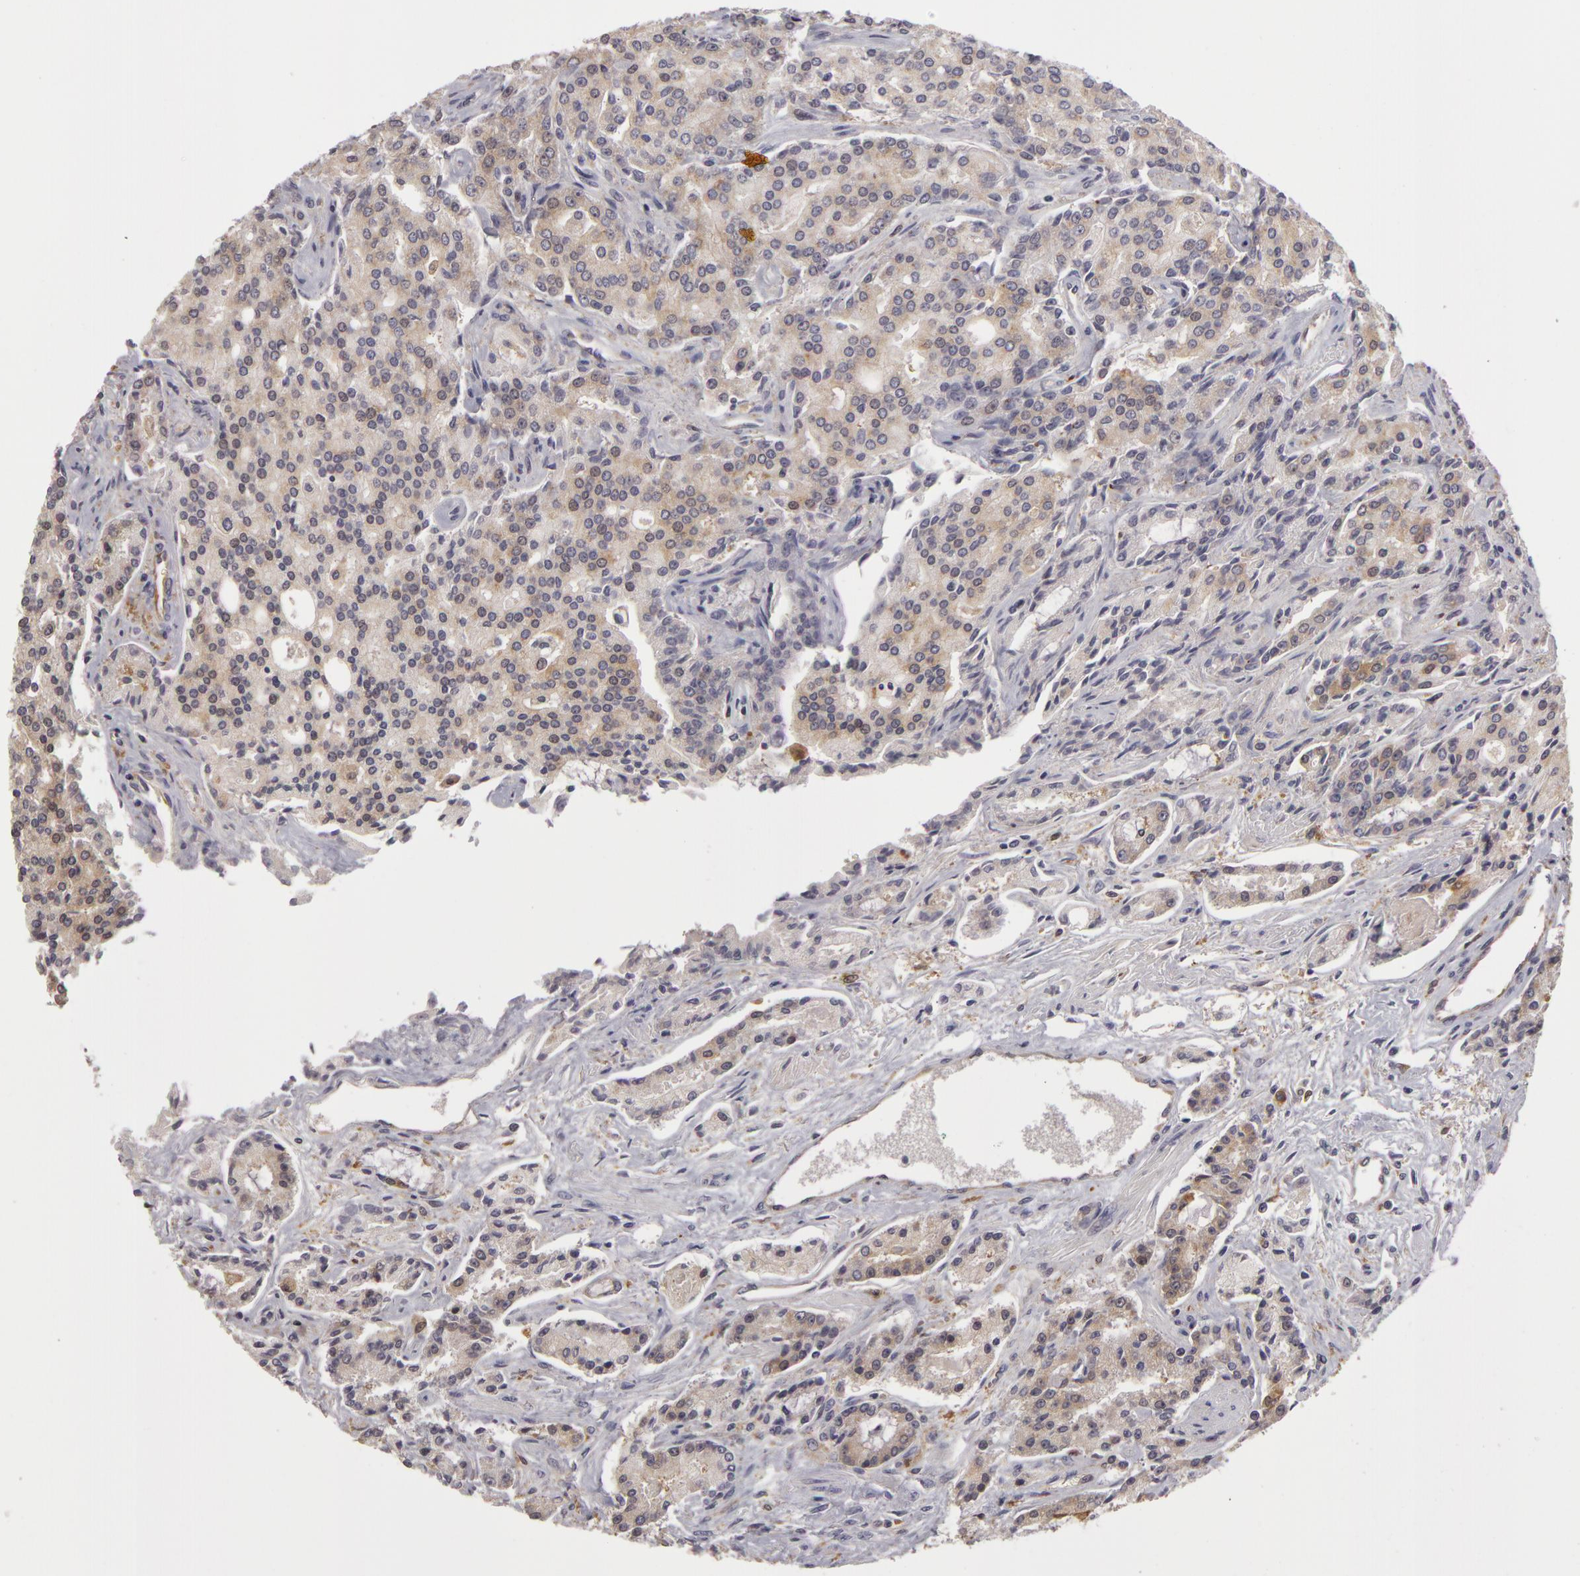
{"staining": {"intensity": "weak", "quantity": "25%-75%", "location": "cytoplasmic/membranous"}, "tissue": "prostate cancer", "cell_type": "Tumor cells", "image_type": "cancer", "snomed": [{"axis": "morphology", "description": "Adenocarcinoma, Medium grade"}, {"axis": "topography", "description": "Prostate"}], "caption": "Immunohistochemistry of human prostate adenocarcinoma (medium-grade) displays low levels of weak cytoplasmic/membranous staining in approximately 25%-75% of tumor cells.", "gene": "ZNF229", "patient": {"sex": "male", "age": 72}}